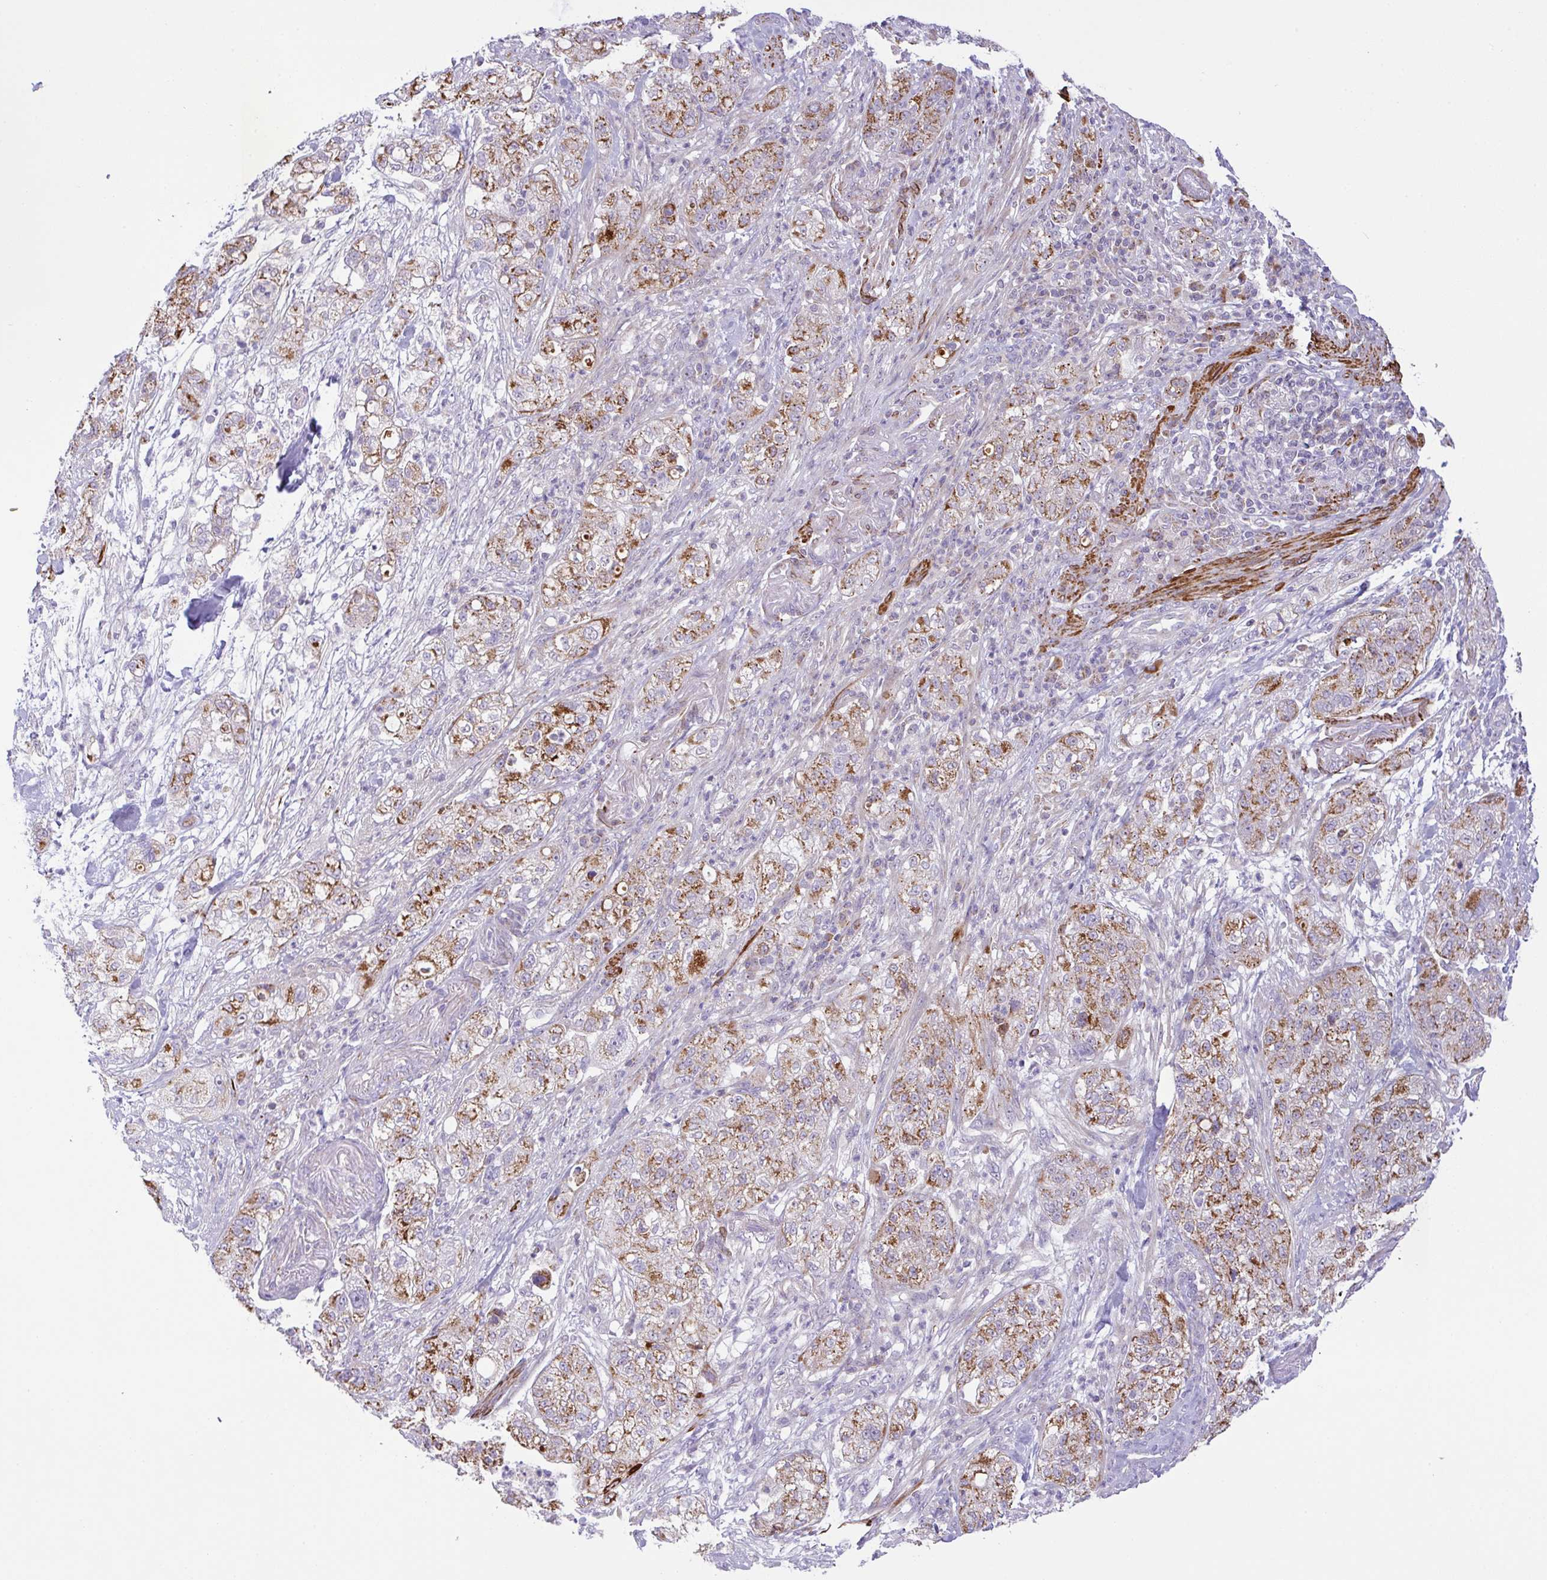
{"staining": {"intensity": "moderate", "quantity": ">75%", "location": "cytoplasmic/membranous"}, "tissue": "pancreatic cancer", "cell_type": "Tumor cells", "image_type": "cancer", "snomed": [{"axis": "morphology", "description": "Adenocarcinoma, NOS"}, {"axis": "topography", "description": "Pancreas"}], "caption": "Human pancreatic cancer stained with a protein marker demonstrates moderate staining in tumor cells.", "gene": "CHDH", "patient": {"sex": "female", "age": 78}}